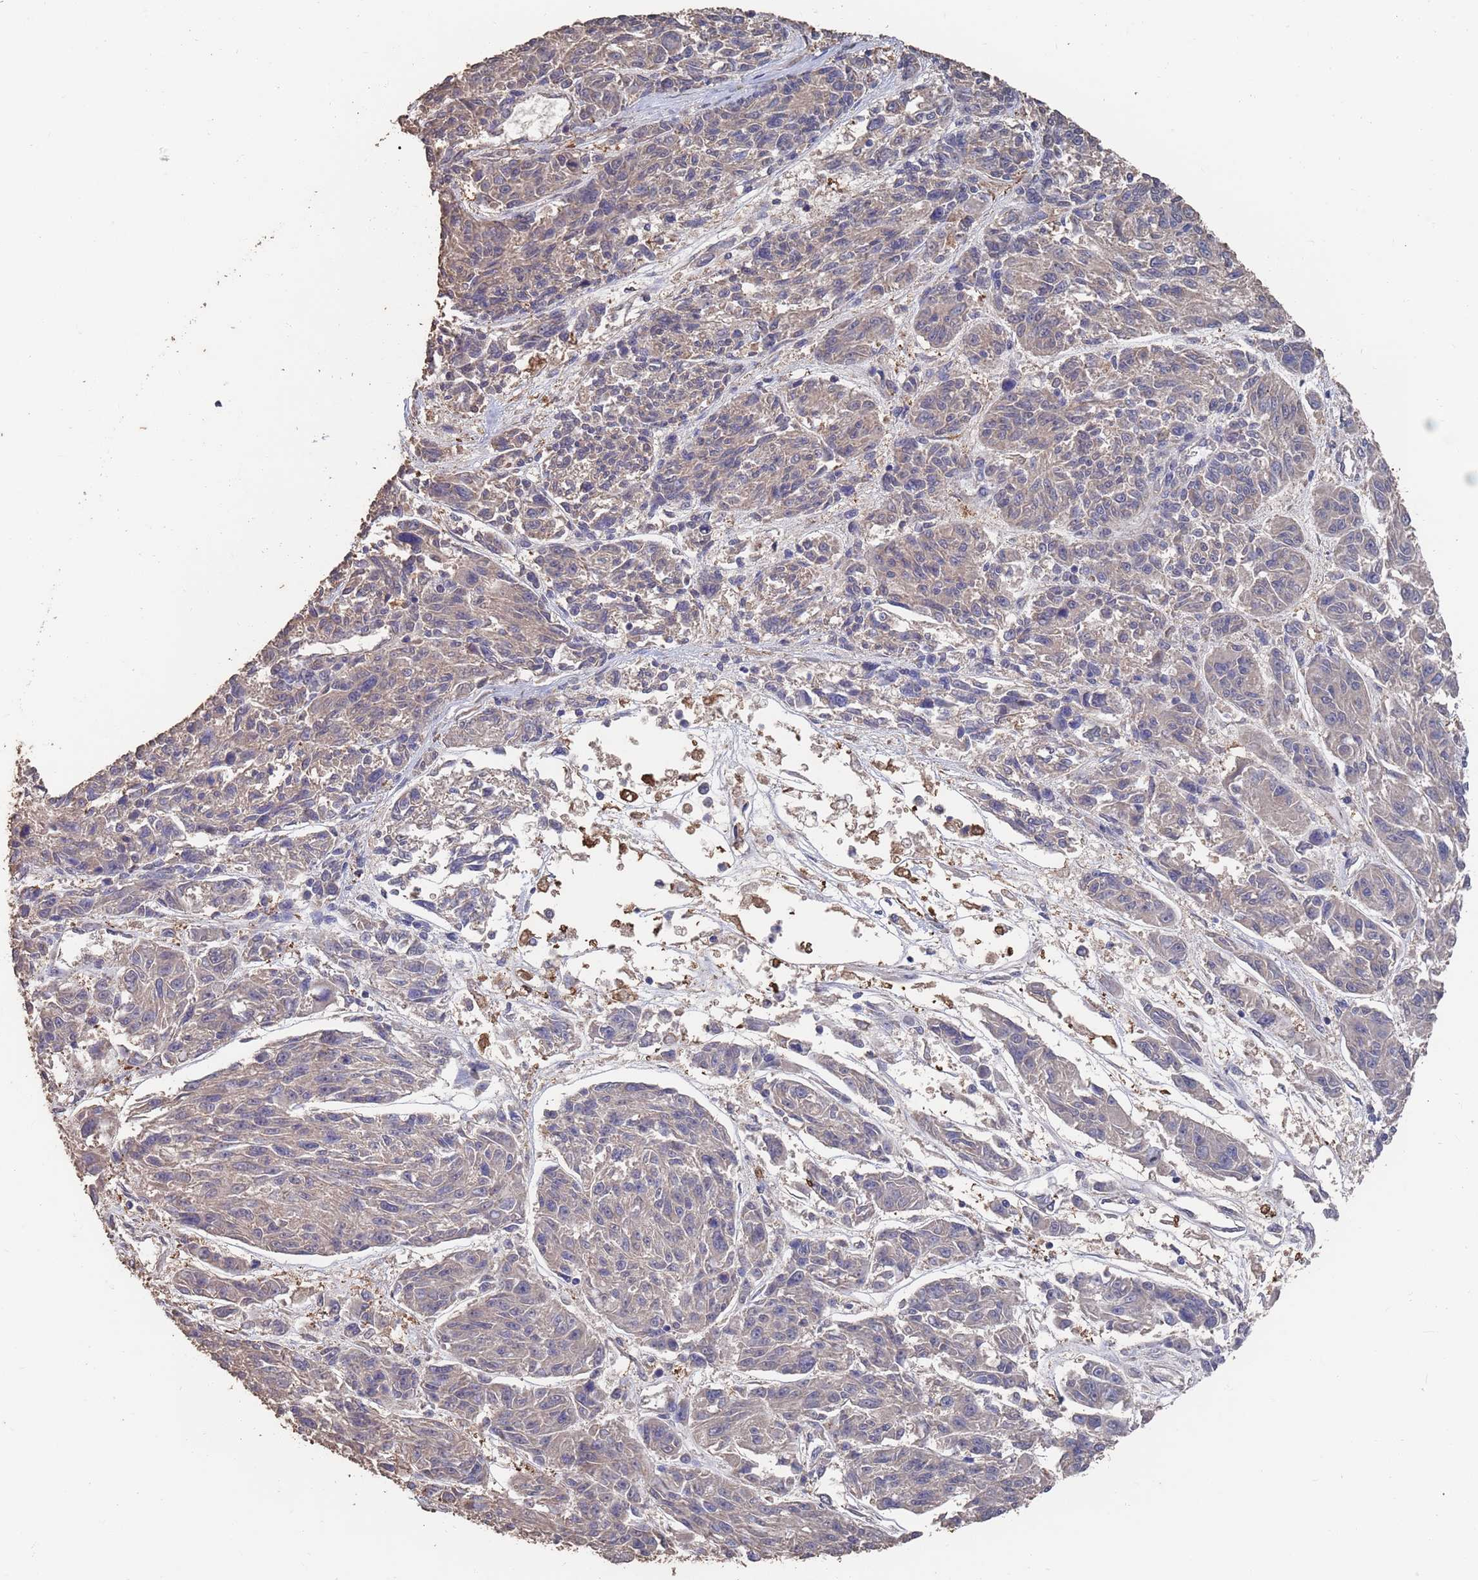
{"staining": {"intensity": "weak", "quantity": "<25%", "location": "cytoplasmic/membranous"}, "tissue": "melanoma", "cell_type": "Tumor cells", "image_type": "cancer", "snomed": [{"axis": "morphology", "description": "Malignant melanoma, NOS"}, {"axis": "topography", "description": "Skin"}], "caption": "Immunohistochemical staining of human malignant melanoma reveals no significant staining in tumor cells. (Stains: DAB (3,3'-diaminobenzidine) immunohistochemistry (IHC) with hematoxylin counter stain, Microscopy: brightfield microscopy at high magnification).", "gene": "BTBD18", "patient": {"sex": "male", "age": 53}}